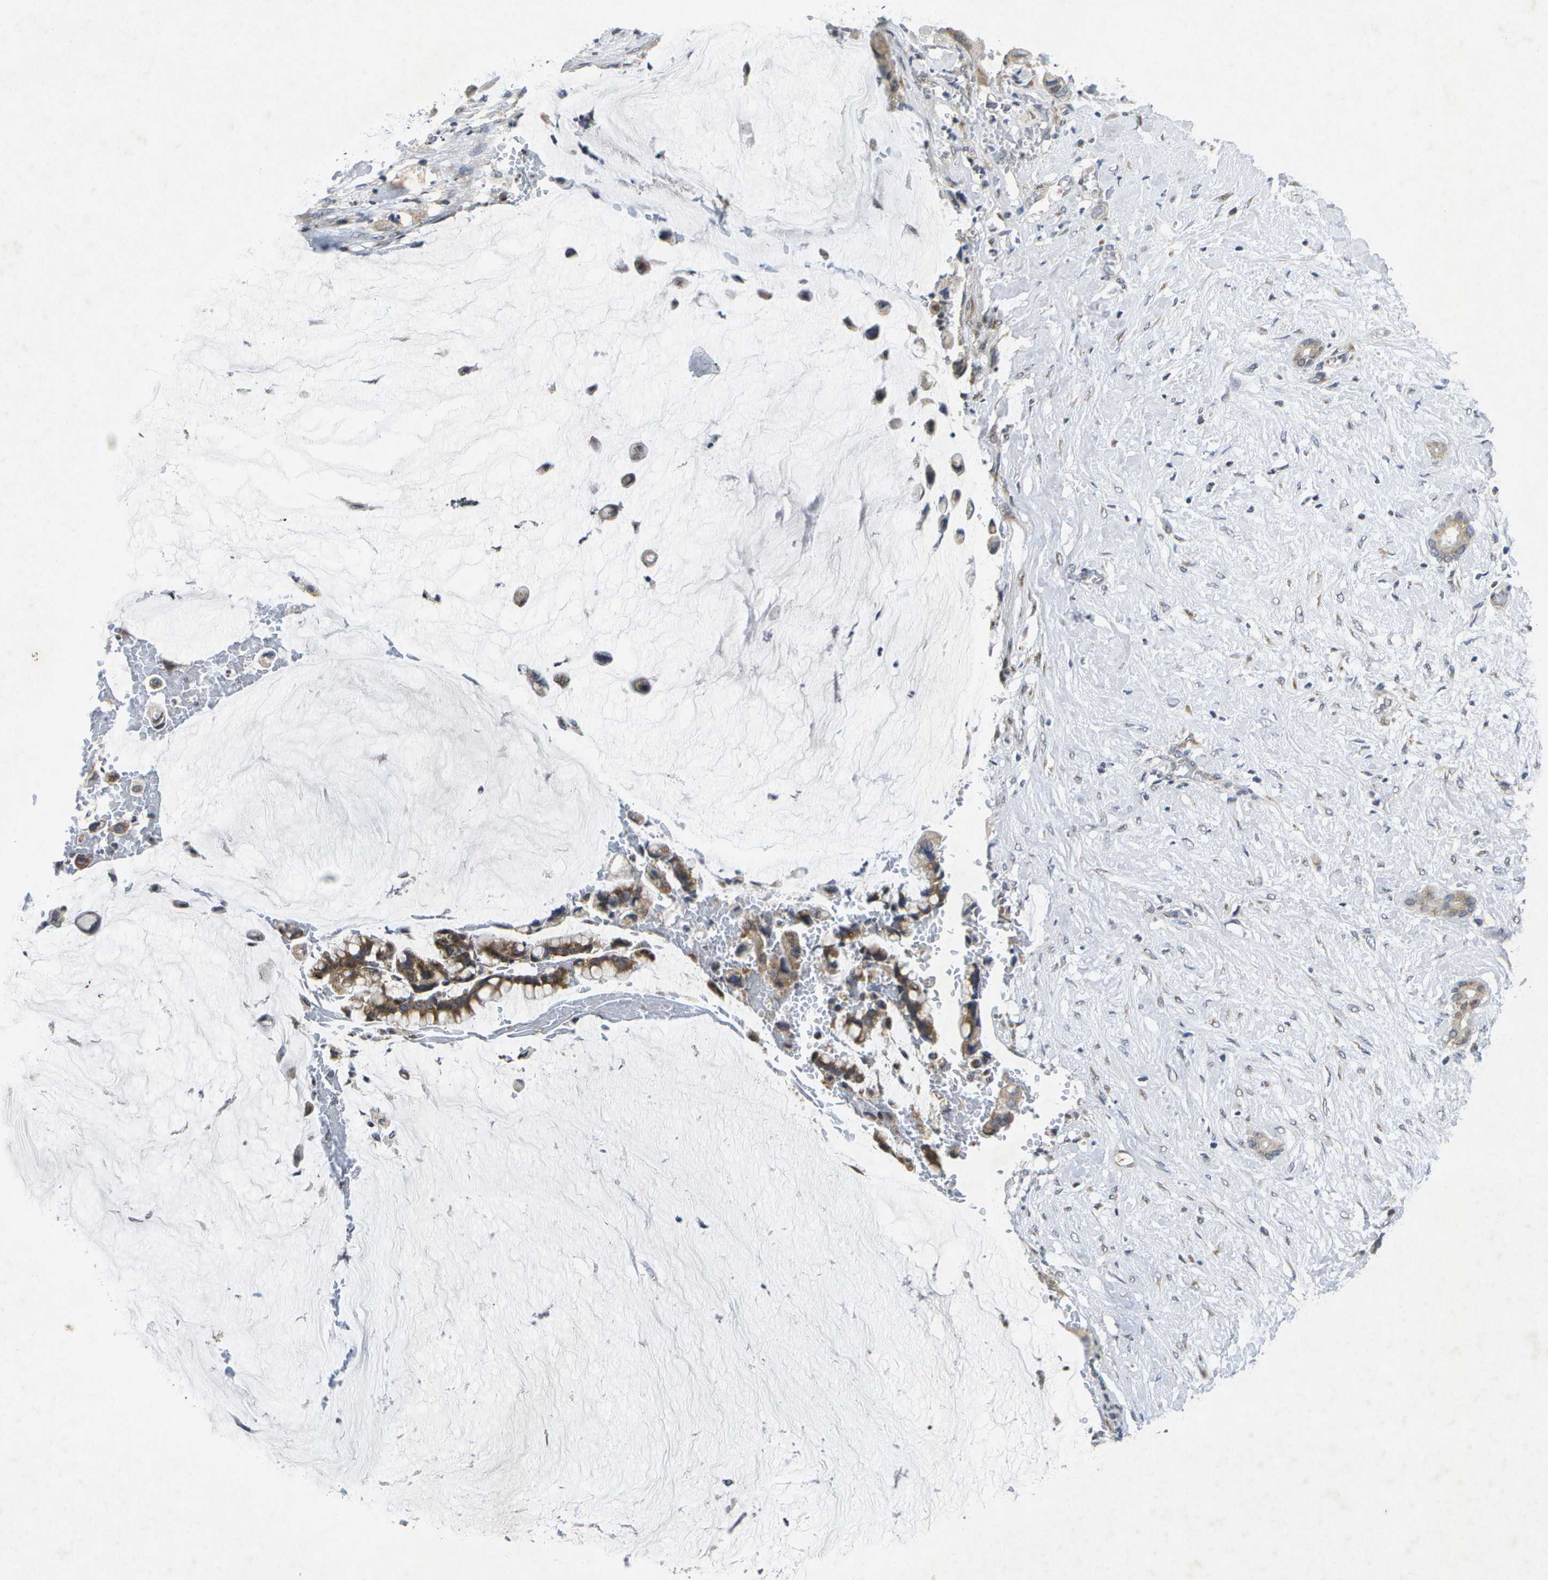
{"staining": {"intensity": "moderate", "quantity": ">75%", "location": "cytoplasmic/membranous"}, "tissue": "pancreatic cancer", "cell_type": "Tumor cells", "image_type": "cancer", "snomed": [{"axis": "morphology", "description": "Adenocarcinoma, NOS"}, {"axis": "topography", "description": "Pancreas"}], "caption": "This micrograph displays pancreatic cancer stained with immunohistochemistry to label a protein in brown. The cytoplasmic/membranous of tumor cells show moderate positivity for the protein. Nuclei are counter-stained blue.", "gene": "KDELR1", "patient": {"sex": "male", "age": 41}}